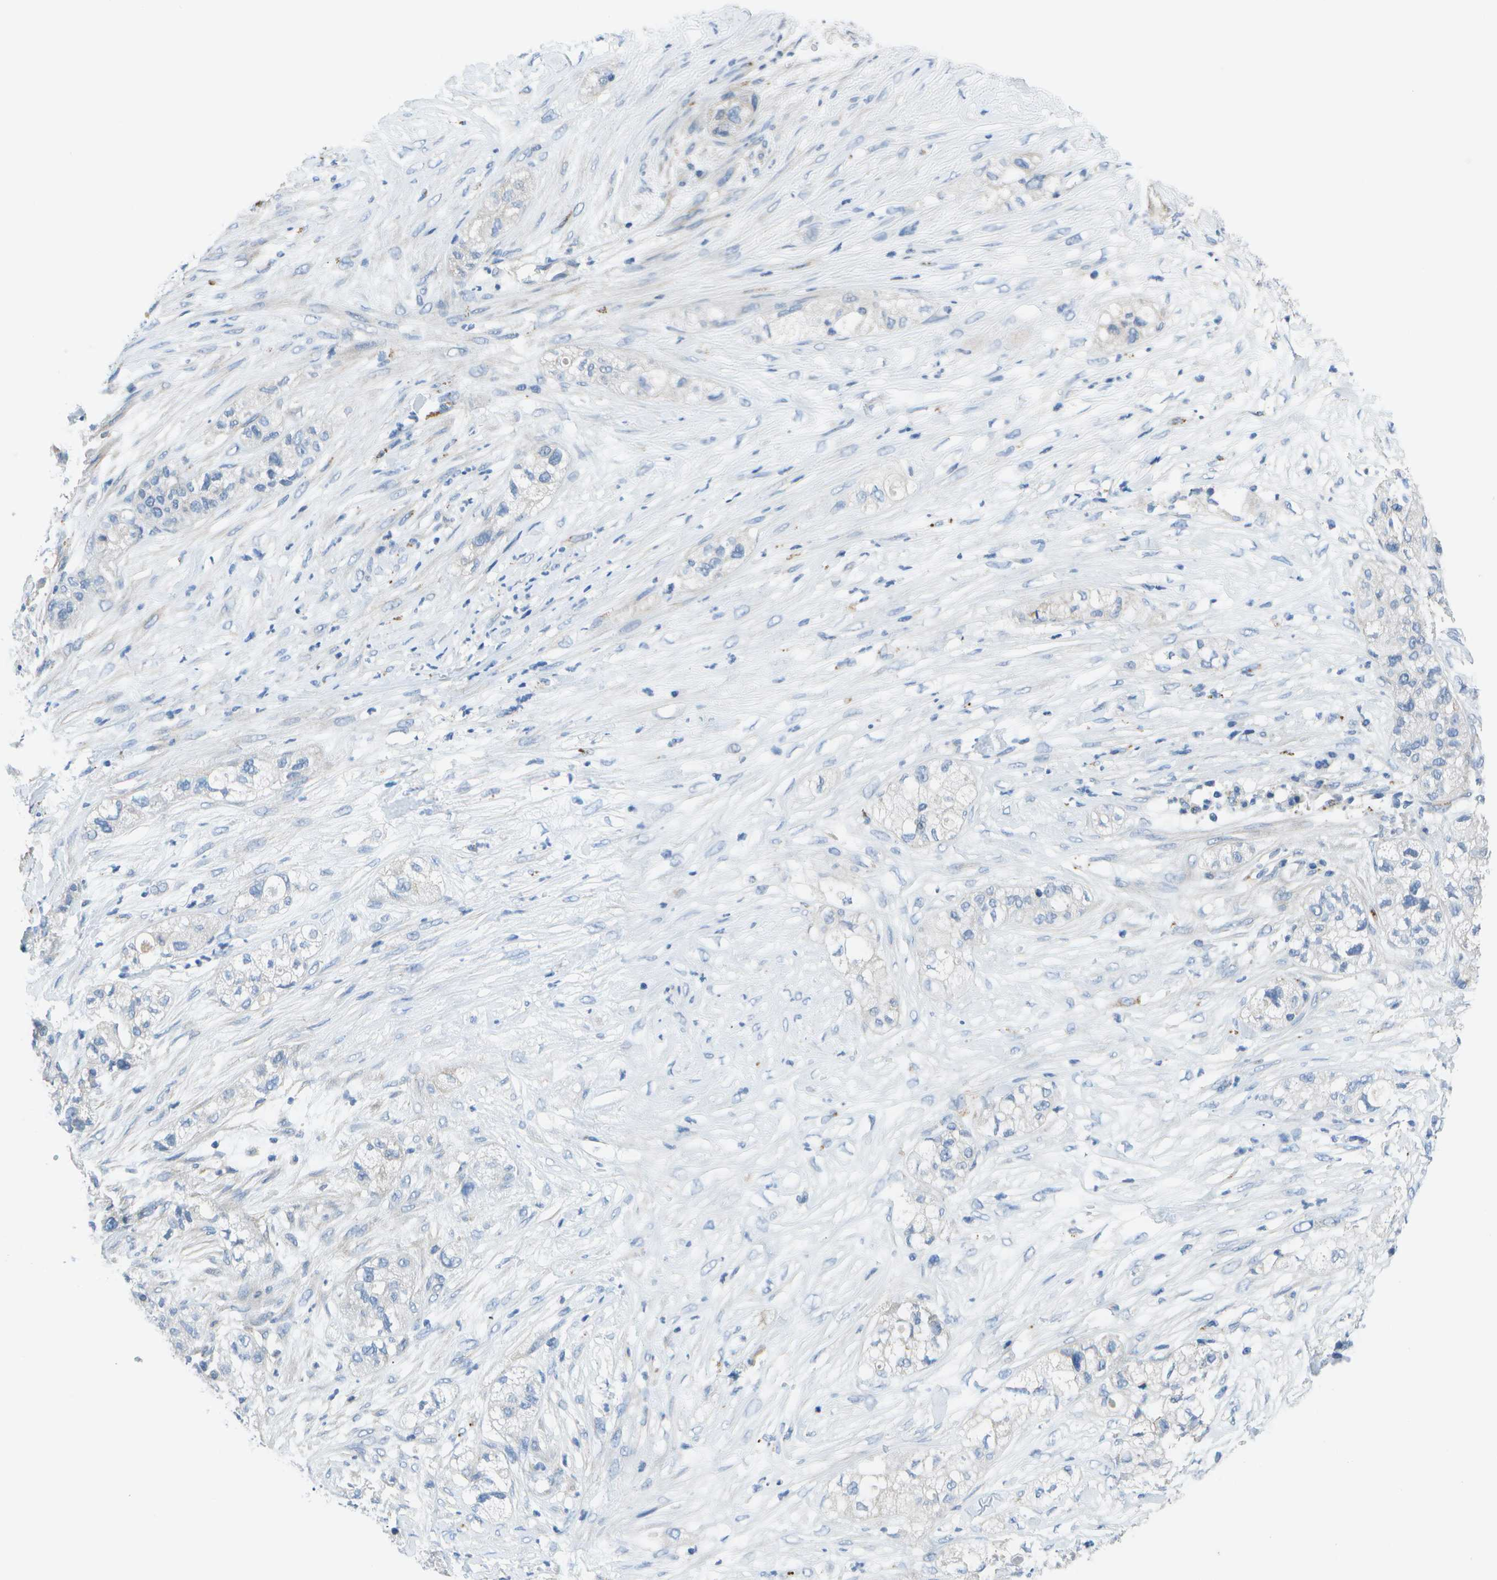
{"staining": {"intensity": "negative", "quantity": "none", "location": "none"}, "tissue": "pancreatic cancer", "cell_type": "Tumor cells", "image_type": "cancer", "snomed": [{"axis": "morphology", "description": "Adenocarcinoma, NOS"}, {"axis": "topography", "description": "Pancreas"}], "caption": "Pancreatic cancer (adenocarcinoma) stained for a protein using IHC shows no expression tumor cells.", "gene": "DCT", "patient": {"sex": "female", "age": 78}}